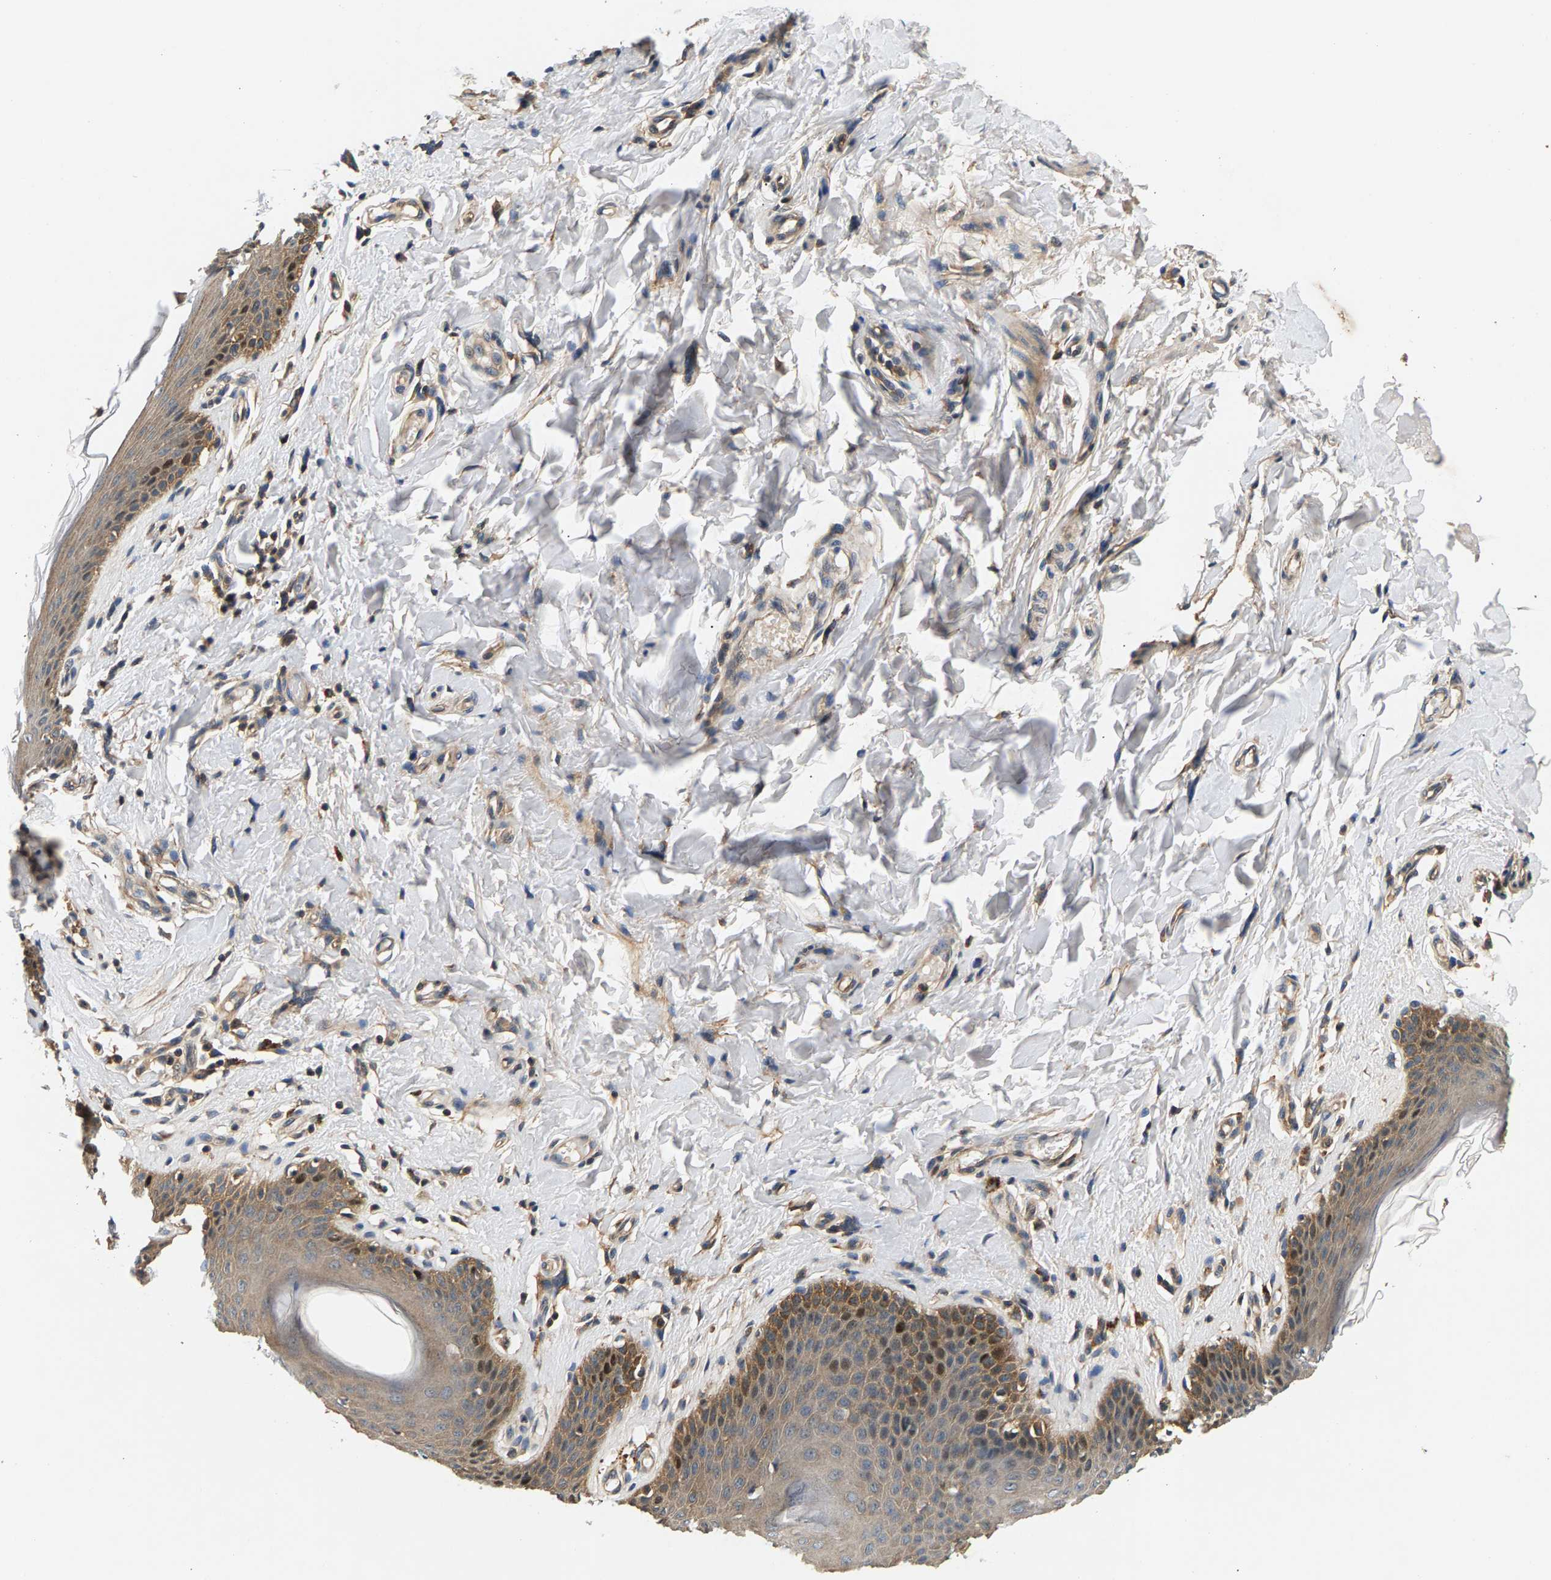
{"staining": {"intensity": "moderate", "quantity": "<25%", "location": "cytoplasmic/membranous,nuclear"}, "tissue": "skin", "cell_type": "Epidermal cells", "image_type": "normal", "snomed": [{"axis": "morphology", "description": "Normal tissue, NOS"}, {"axis": "topography", "description": "Vulva"}], "caption": "A micrograph of skin stained for a protein exhibits moderate cytoplasmic/membranous,nuclear brown staining in epidermal cells.", "gene": "FAM78A", "patient": {"sex": "female", "age": 66}}